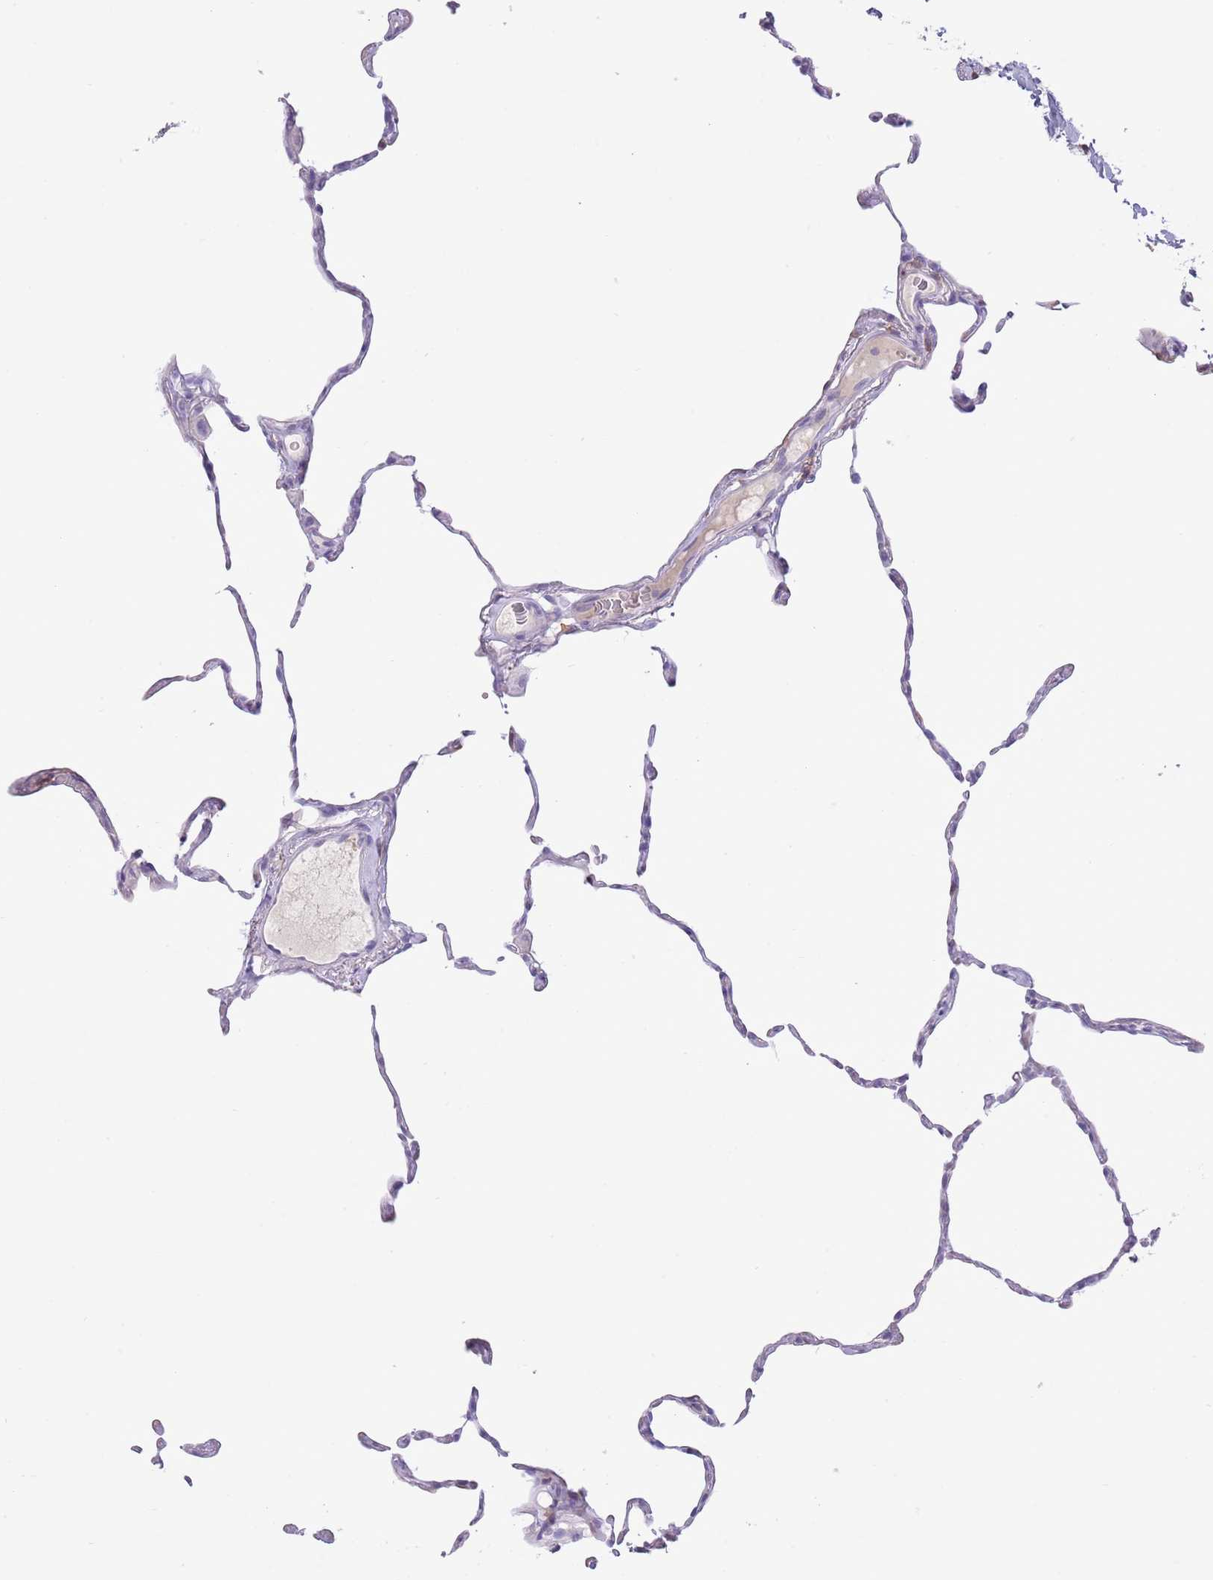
{"staining": {"intensity": "negative", "quantity": "none", "location": "none"}, "tissue": "lung", "cell_type": "Alveolar cells", "image_type": "normal", "snomed": [{"axis": "morphology", "description": "Normal tissue, NOS"}, {"axis": "topography", "description": "Lung"}], "caption": "Alveolar cells show no significant expression in normal lung. (DAB immunohistochemistry, high magnification).", "gene": "OR4Q3", "patient": {"sex": "female", "age": 57}}